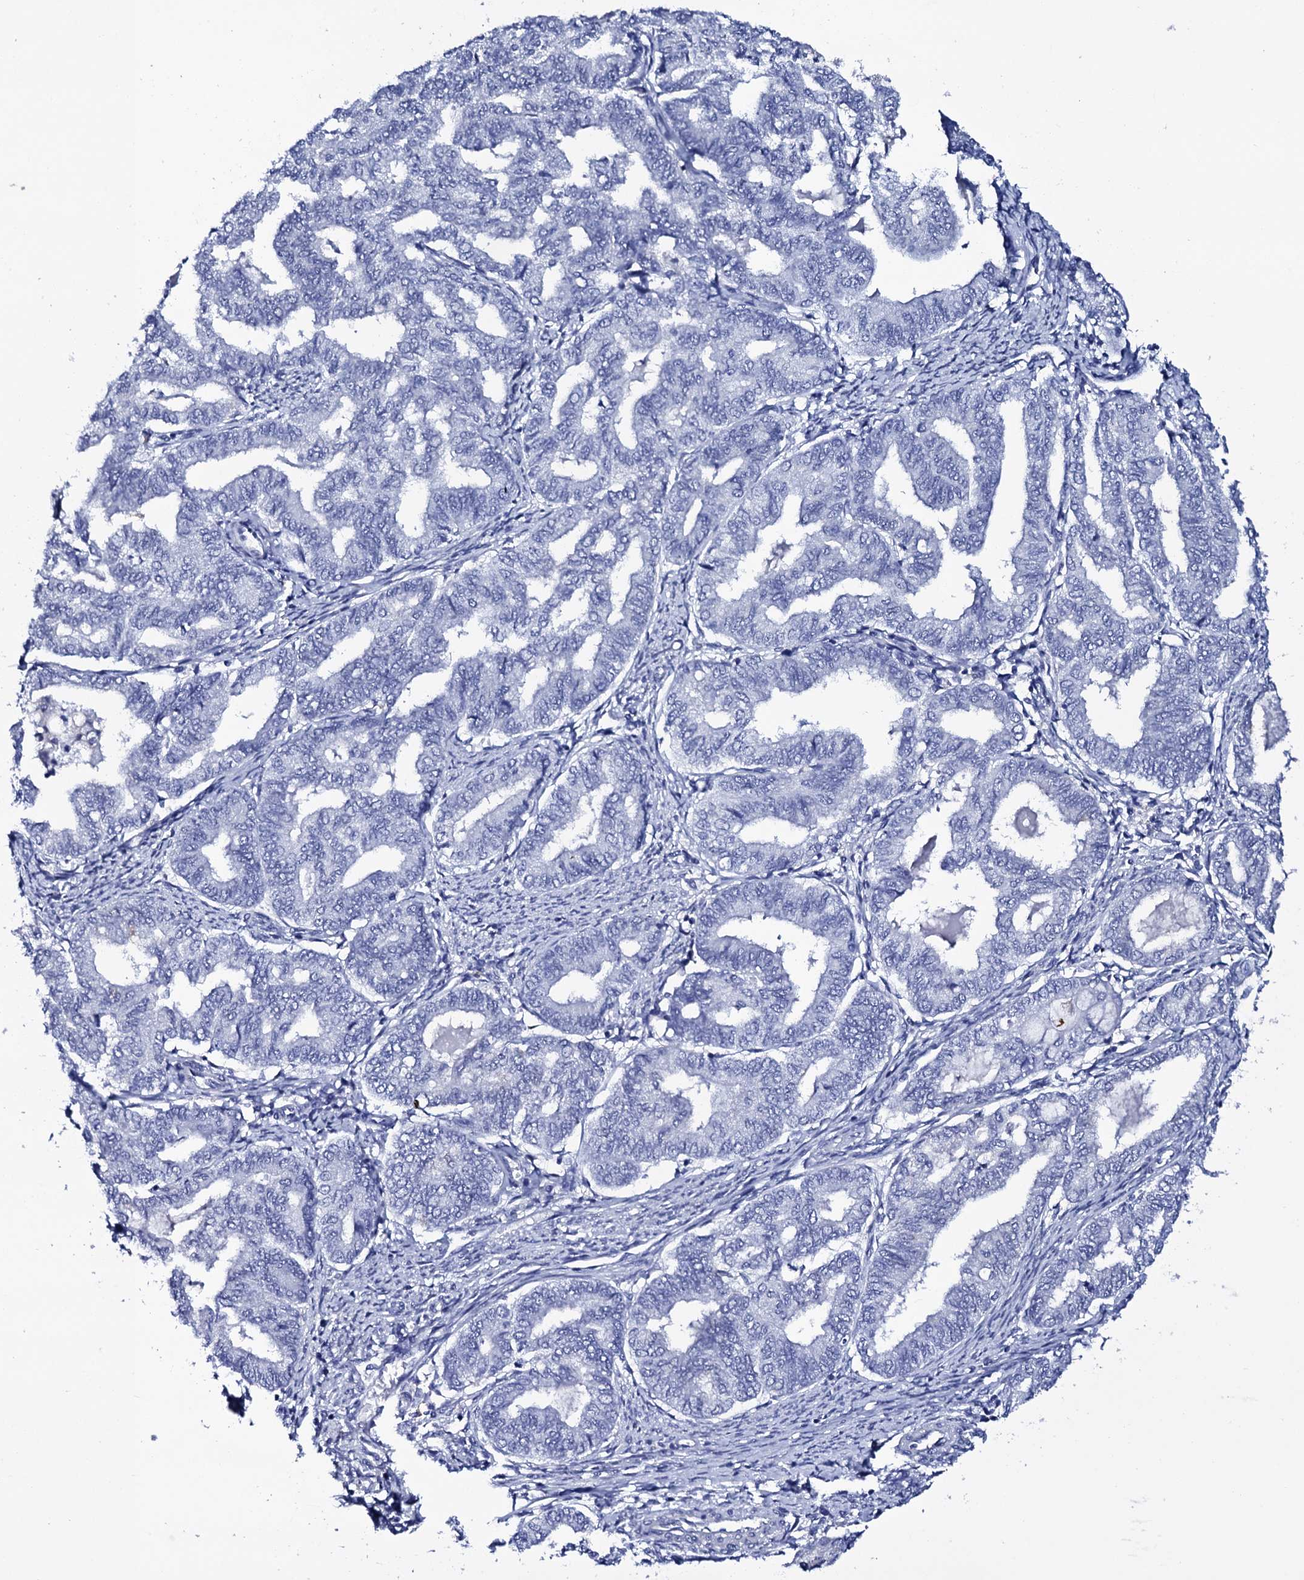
{"staining": {"intensity": "negative", "quantity": "none", "location": "none"}, "tissue": "endometrial cancer", "cell_type": "Tumor cells", "image_type": "cancer", "snomed": [{"axis": "morphology", "description": "Adenocarcinoma, NOS"}, {"axis": "topography", "description": "Endometrium"}], "caption": "This is an immunohistochemistry photomicrograph of human endometrial adenocarcinoma. There is no positivity in tumor cells.", "gene": "ITPRID2", "patient": {"sex": "female", "age": 79}}